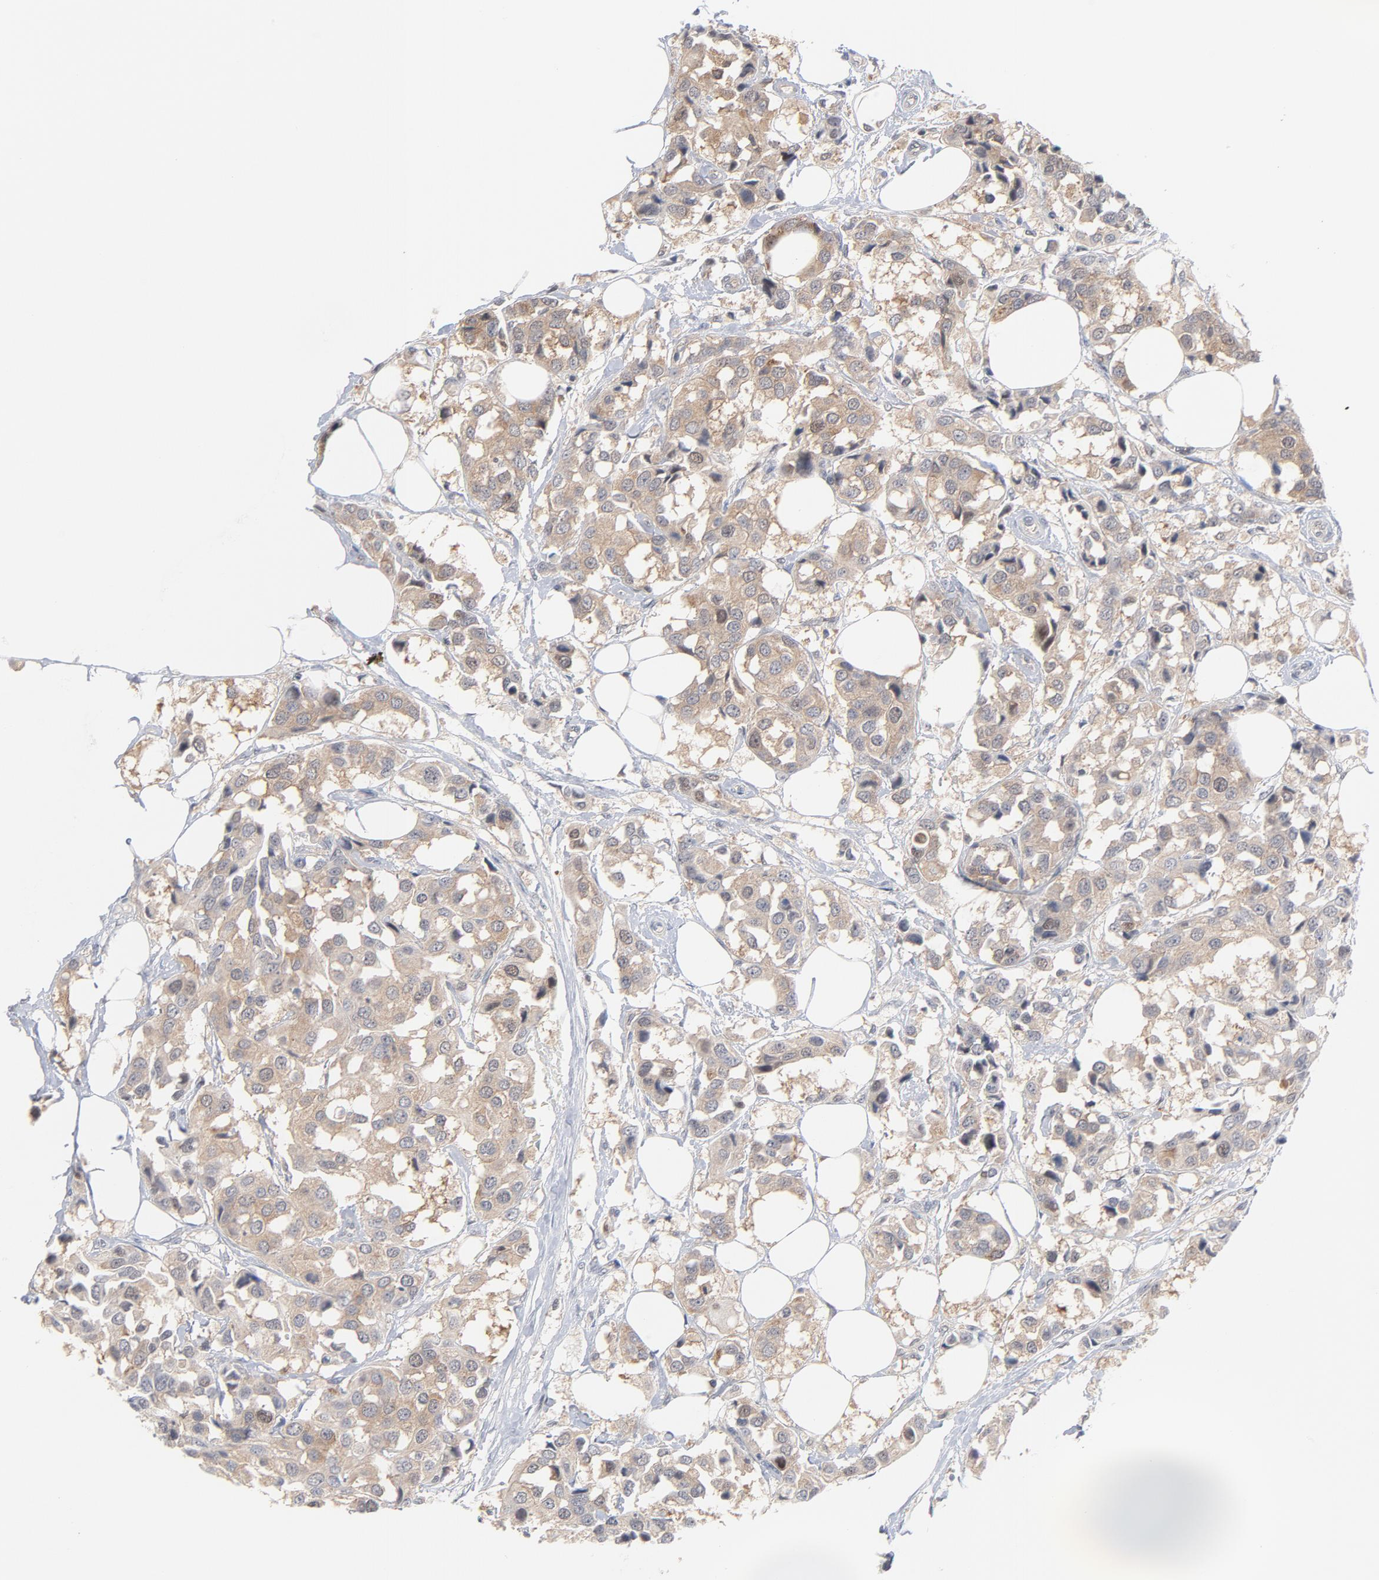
{"staining": {"intensity": "weak", "quantity": ">75%", "location": "cytoplasmic/membranous"}, "tissue": "breast cancer", "cell_type": "Tumor cells", "image_type": "cancer", "snomed": [{"axis": "morphology", "description": "Duct carcinoma"}, {"axis": "topography", "description": "Breast"}], "caption": "Immunohistochemistry (IHC) (DAB) staining of breast invasive ductal carcinoma reveals weak cytoplasmic/membranous protein positivity in approximately >75% of tumor cells.", "gene": "UBL4A", "patient": {"sex": "female", "age": 80}}